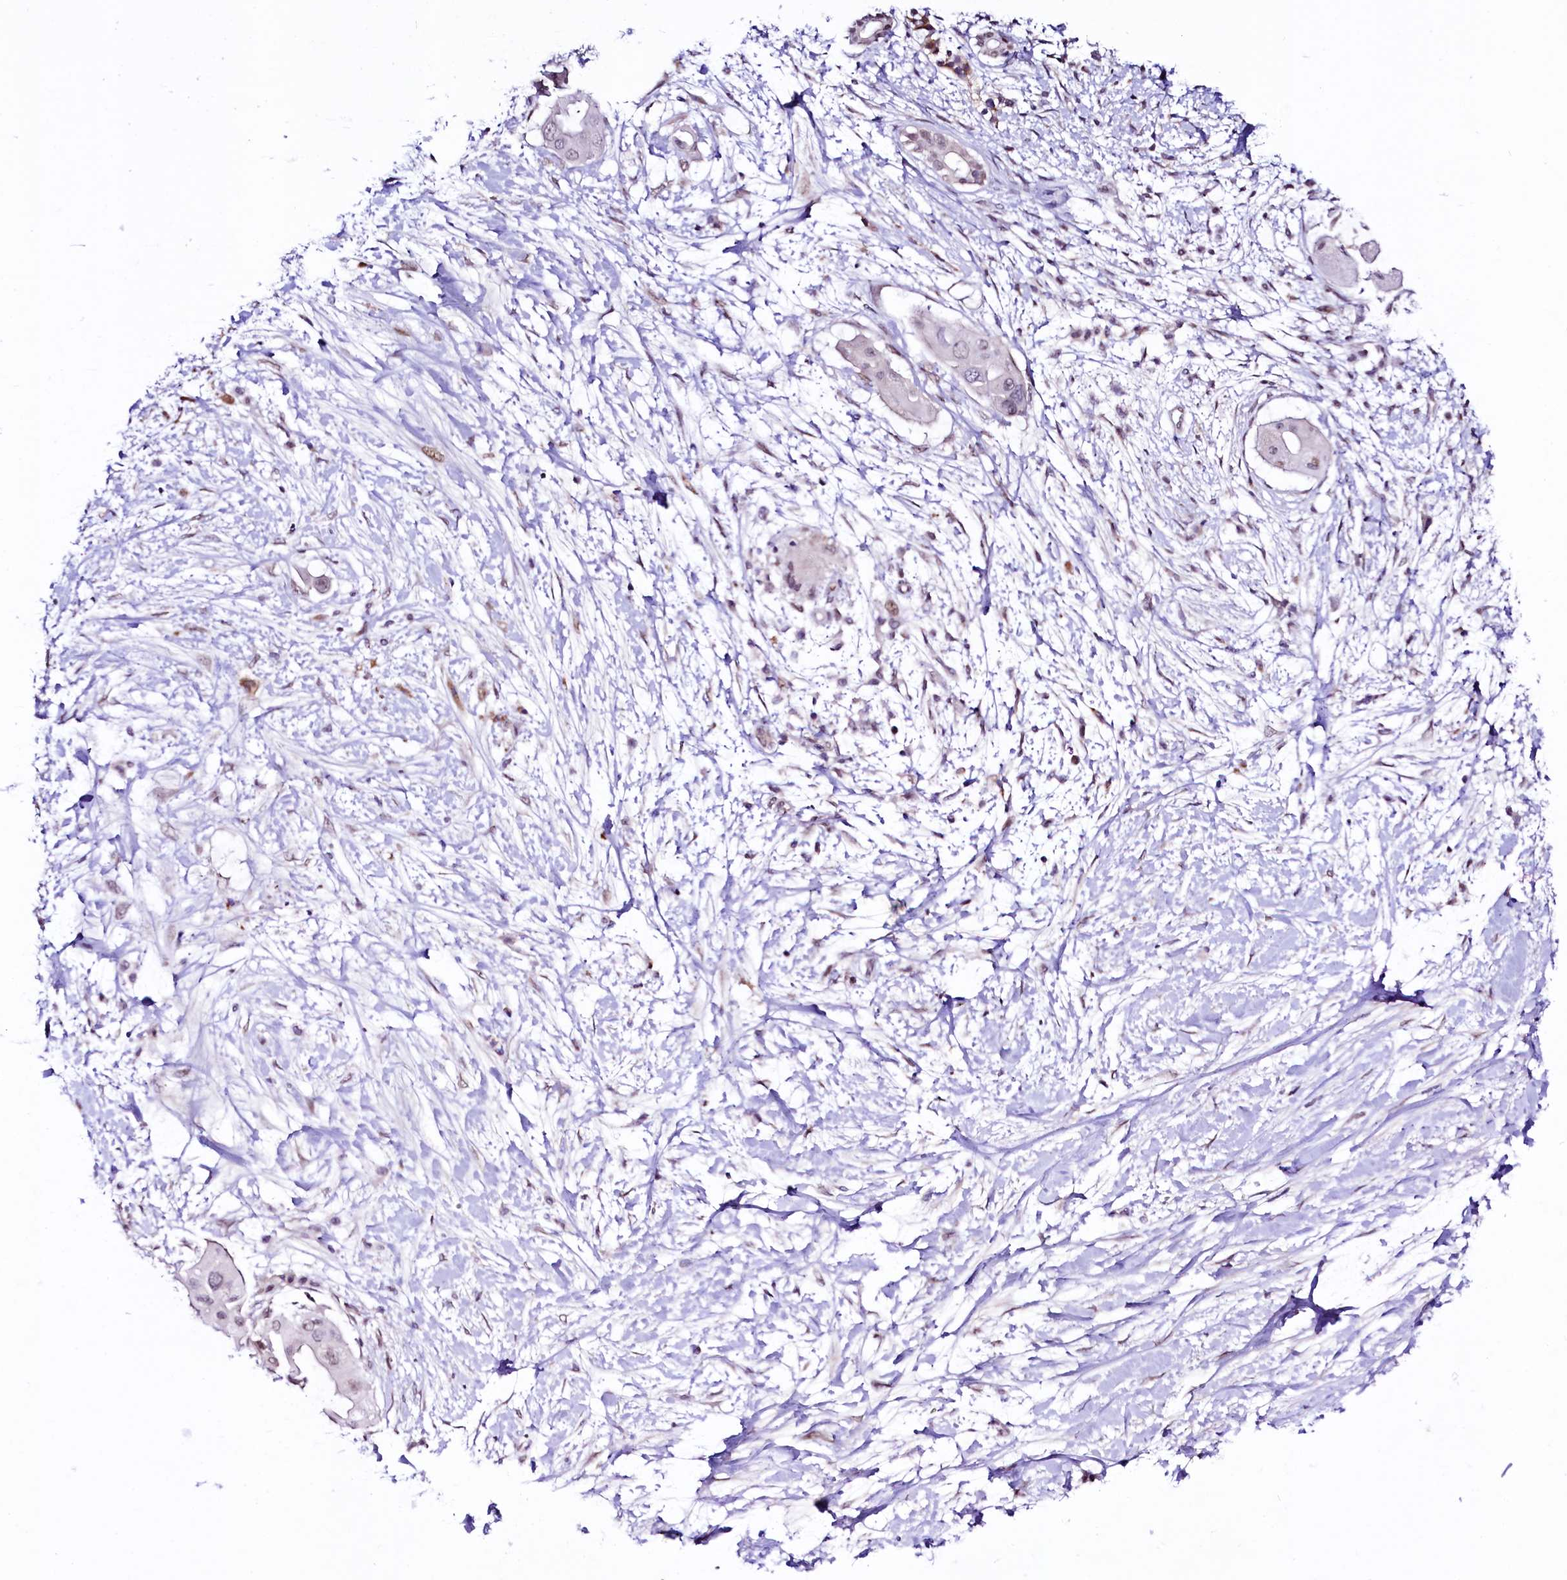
{"staining": {"intensity": "weak", "quantity": "<25%", "location": "cytoplasmic/membranous,nuclear"}, "tissue": "pancreatic cancer", "cell_type": "Tumor cells", "image_type": "cancer", "snomed": [{"axis": "morphology", "description": "Adenocarcinoma, NOS"}, {"axis": "topography", "description": "Pancreas"}], "caption": "Immunohistochemistry micrograph of neoplastic tissue: pancreatic cancer (adenocarcinoma) stained with DAB demonstrates no significant protein expression in tumor cells.", "gene": "LEUTX", "patient": {"sex": "male", "age": 68}}